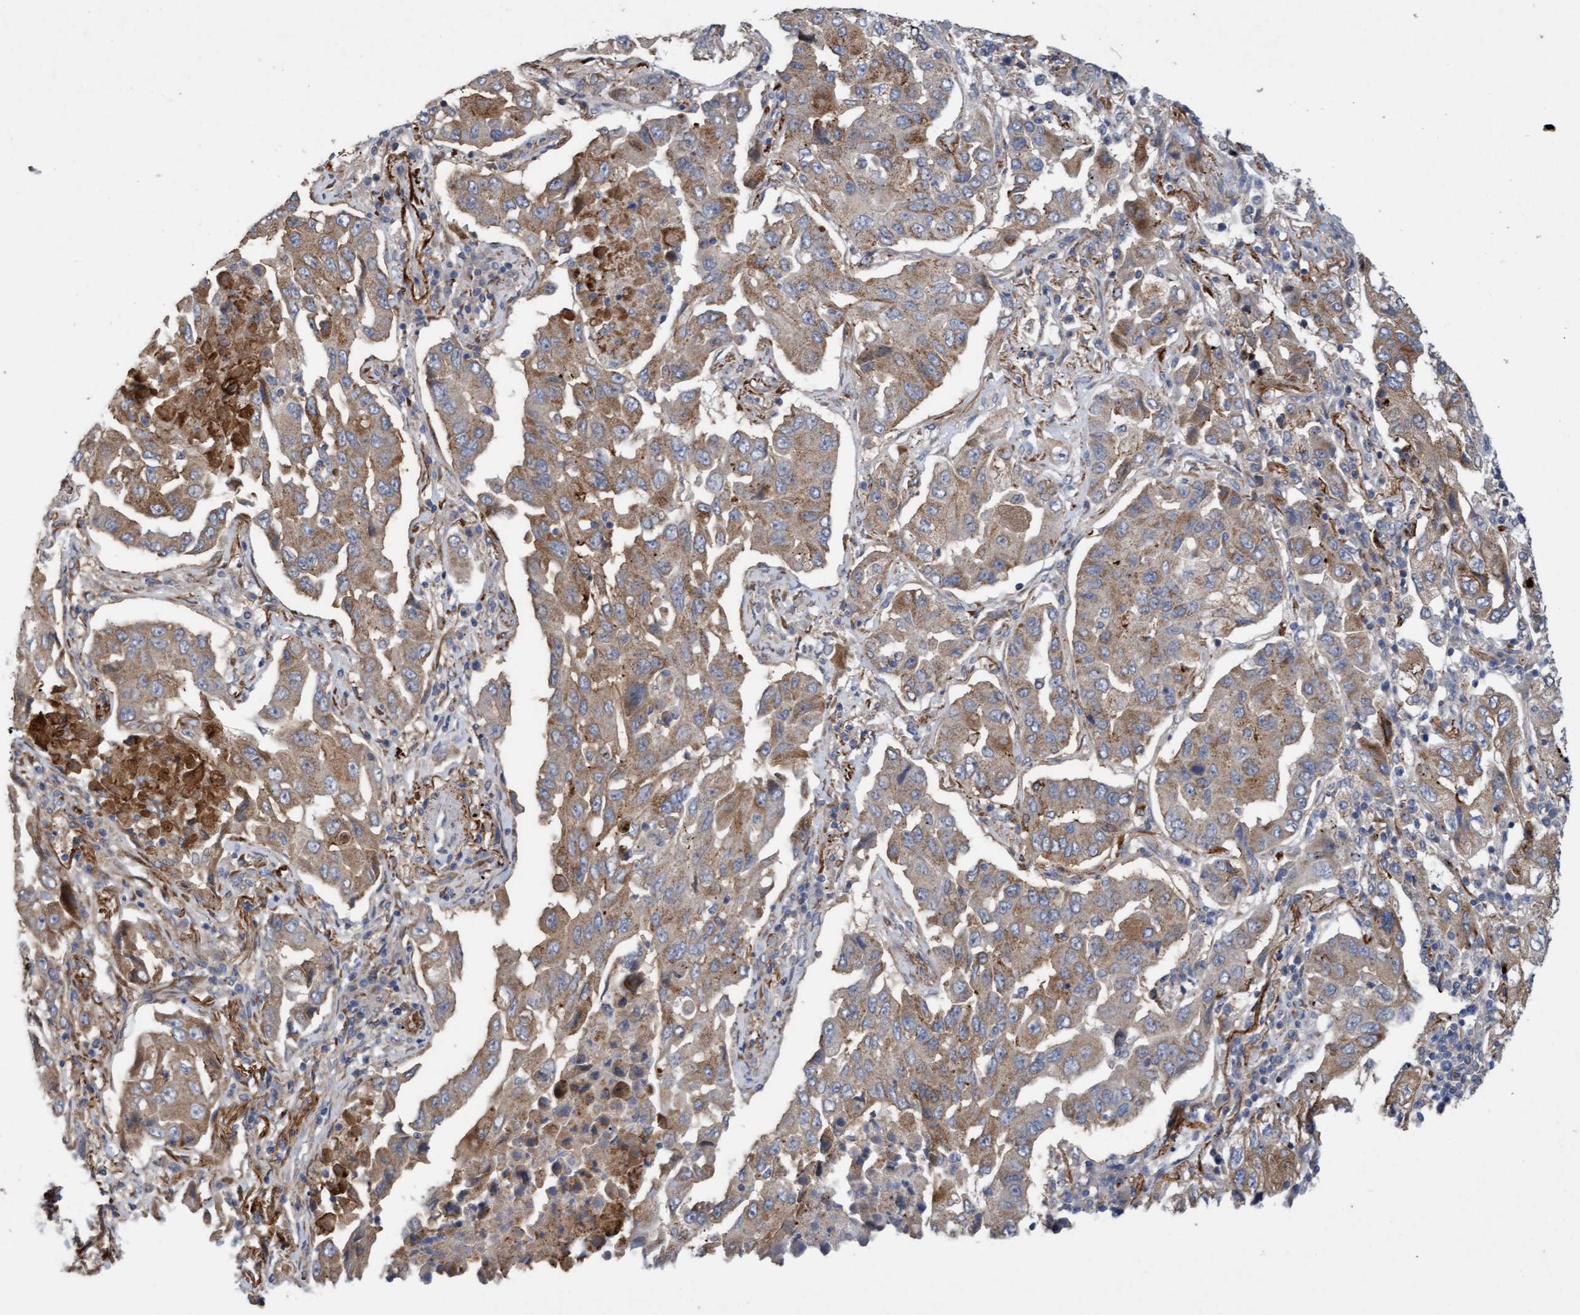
{"staining": {"intensity": "weak", "quantity": ">75%", "location": "cytoplasmic/membranous"}, "tissue": "lung cancer", "cell_type": "Tumor cells", "image_type": "cancer", "snomed": [{"axis": "morphology", "description": "Adenocarcinoma, NOS"}, {"axis": "topography", "description": "Lung"}], "caption": "Human lung cancer (adenocarcinoma) stained with a protein marker exhibits weak staining in tumor cells.", "gene": "DDHD2", "patient": {"sex": "female", "age": 65}}